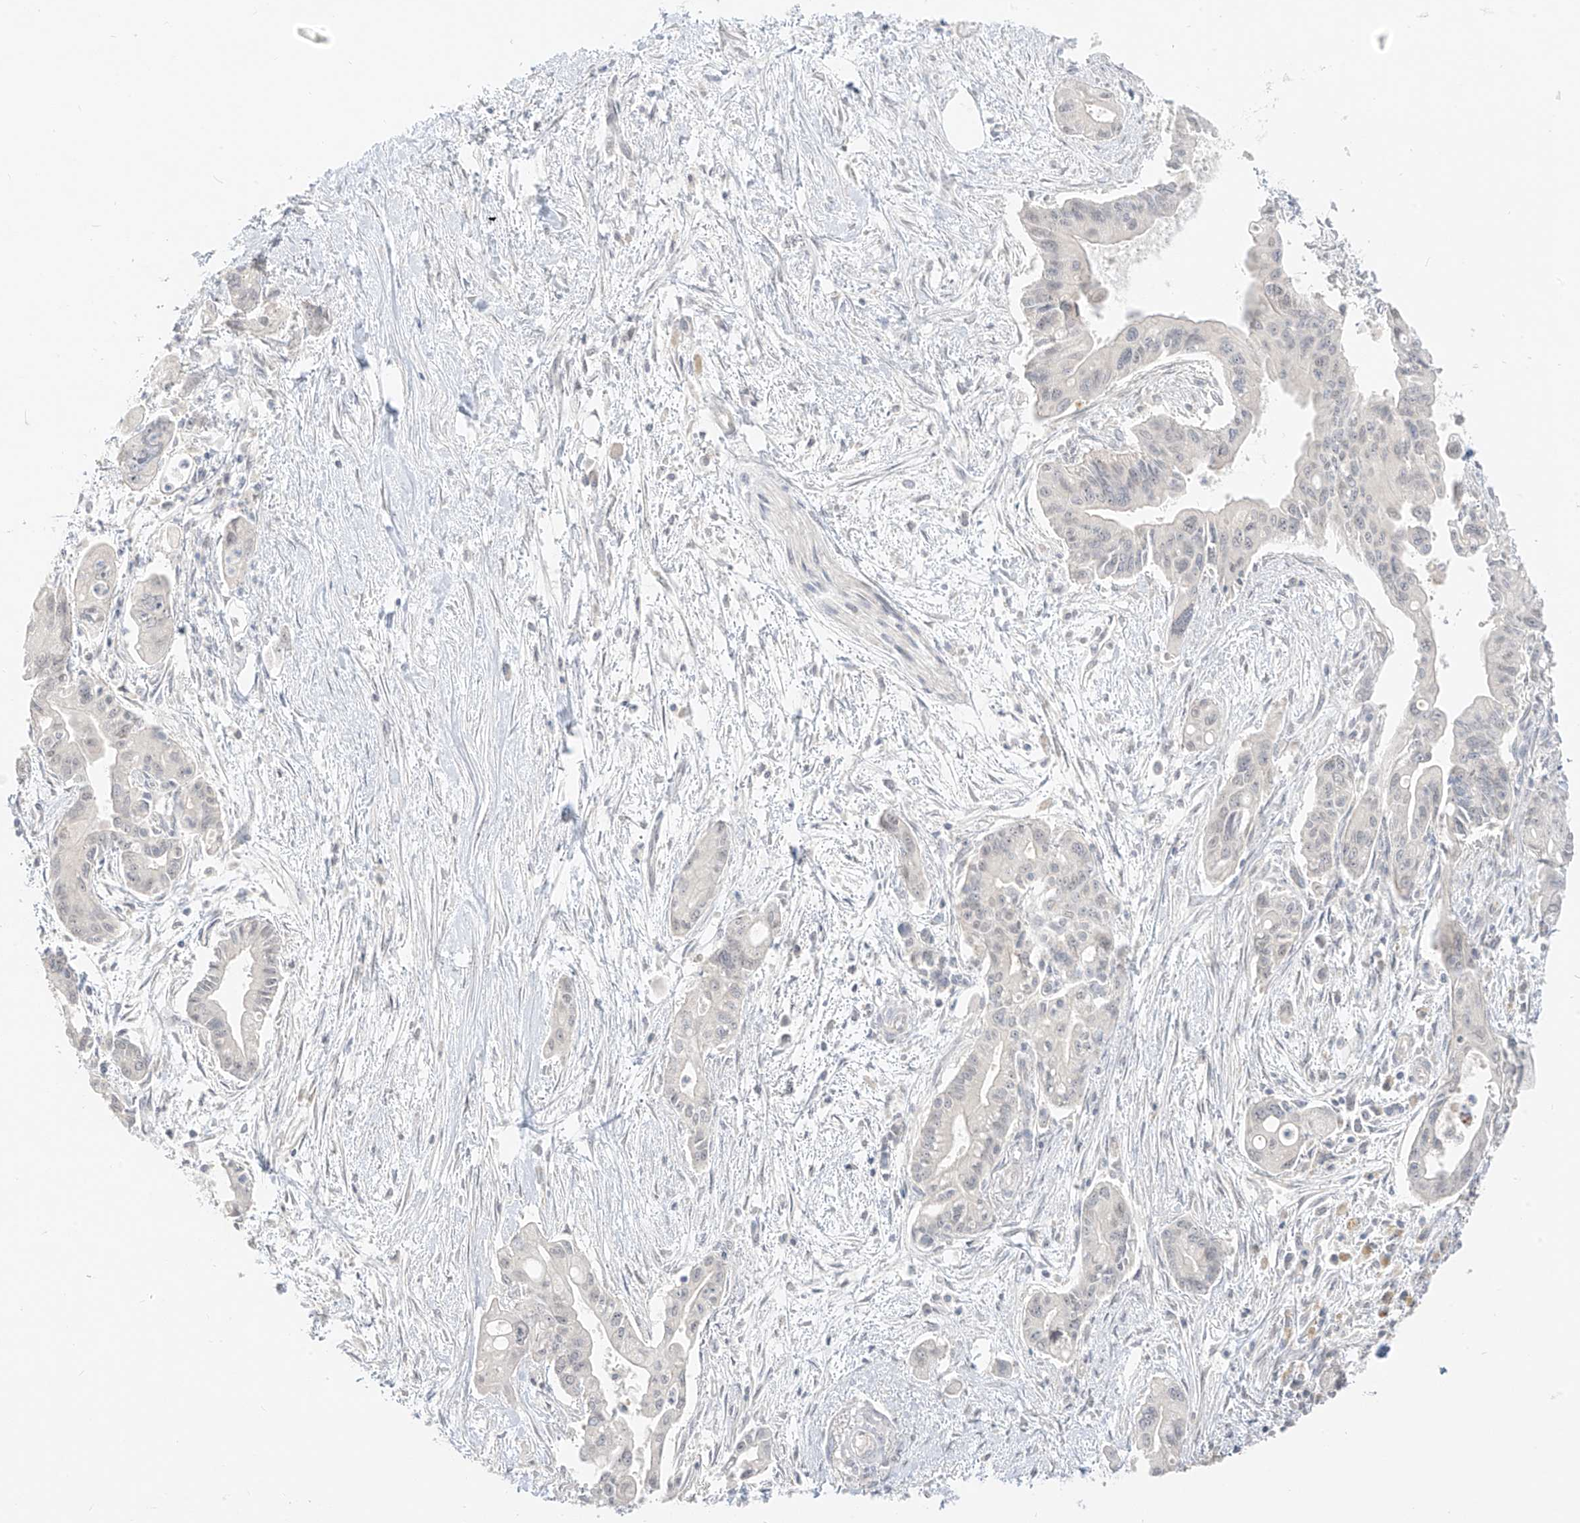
{"staining": {"intensity": "negative", "quantity": "none", "location": "none"}, "tissue": "pancreatic cancer", "cell_type": "Tumor cells", "image_type": "cancer", "snomed": [{"axis": "morphology", "description": "Adenocarcinoma, NOS"}, {"axis": "topography", "description": "Pancreas"}], "caption": "A high-resolution image shows immunohistochemistry staining of pancreatic cancer (adenocarcinoma), which exhibits no significant staining in tumor cells. (Stains: DAB immunohistochemistry with hematoxylin counter stain, Microscopy: brightfield microscopy at high magnification).", "gene": "LIPT1", "patient": {"sex": "male", "age": 70}}